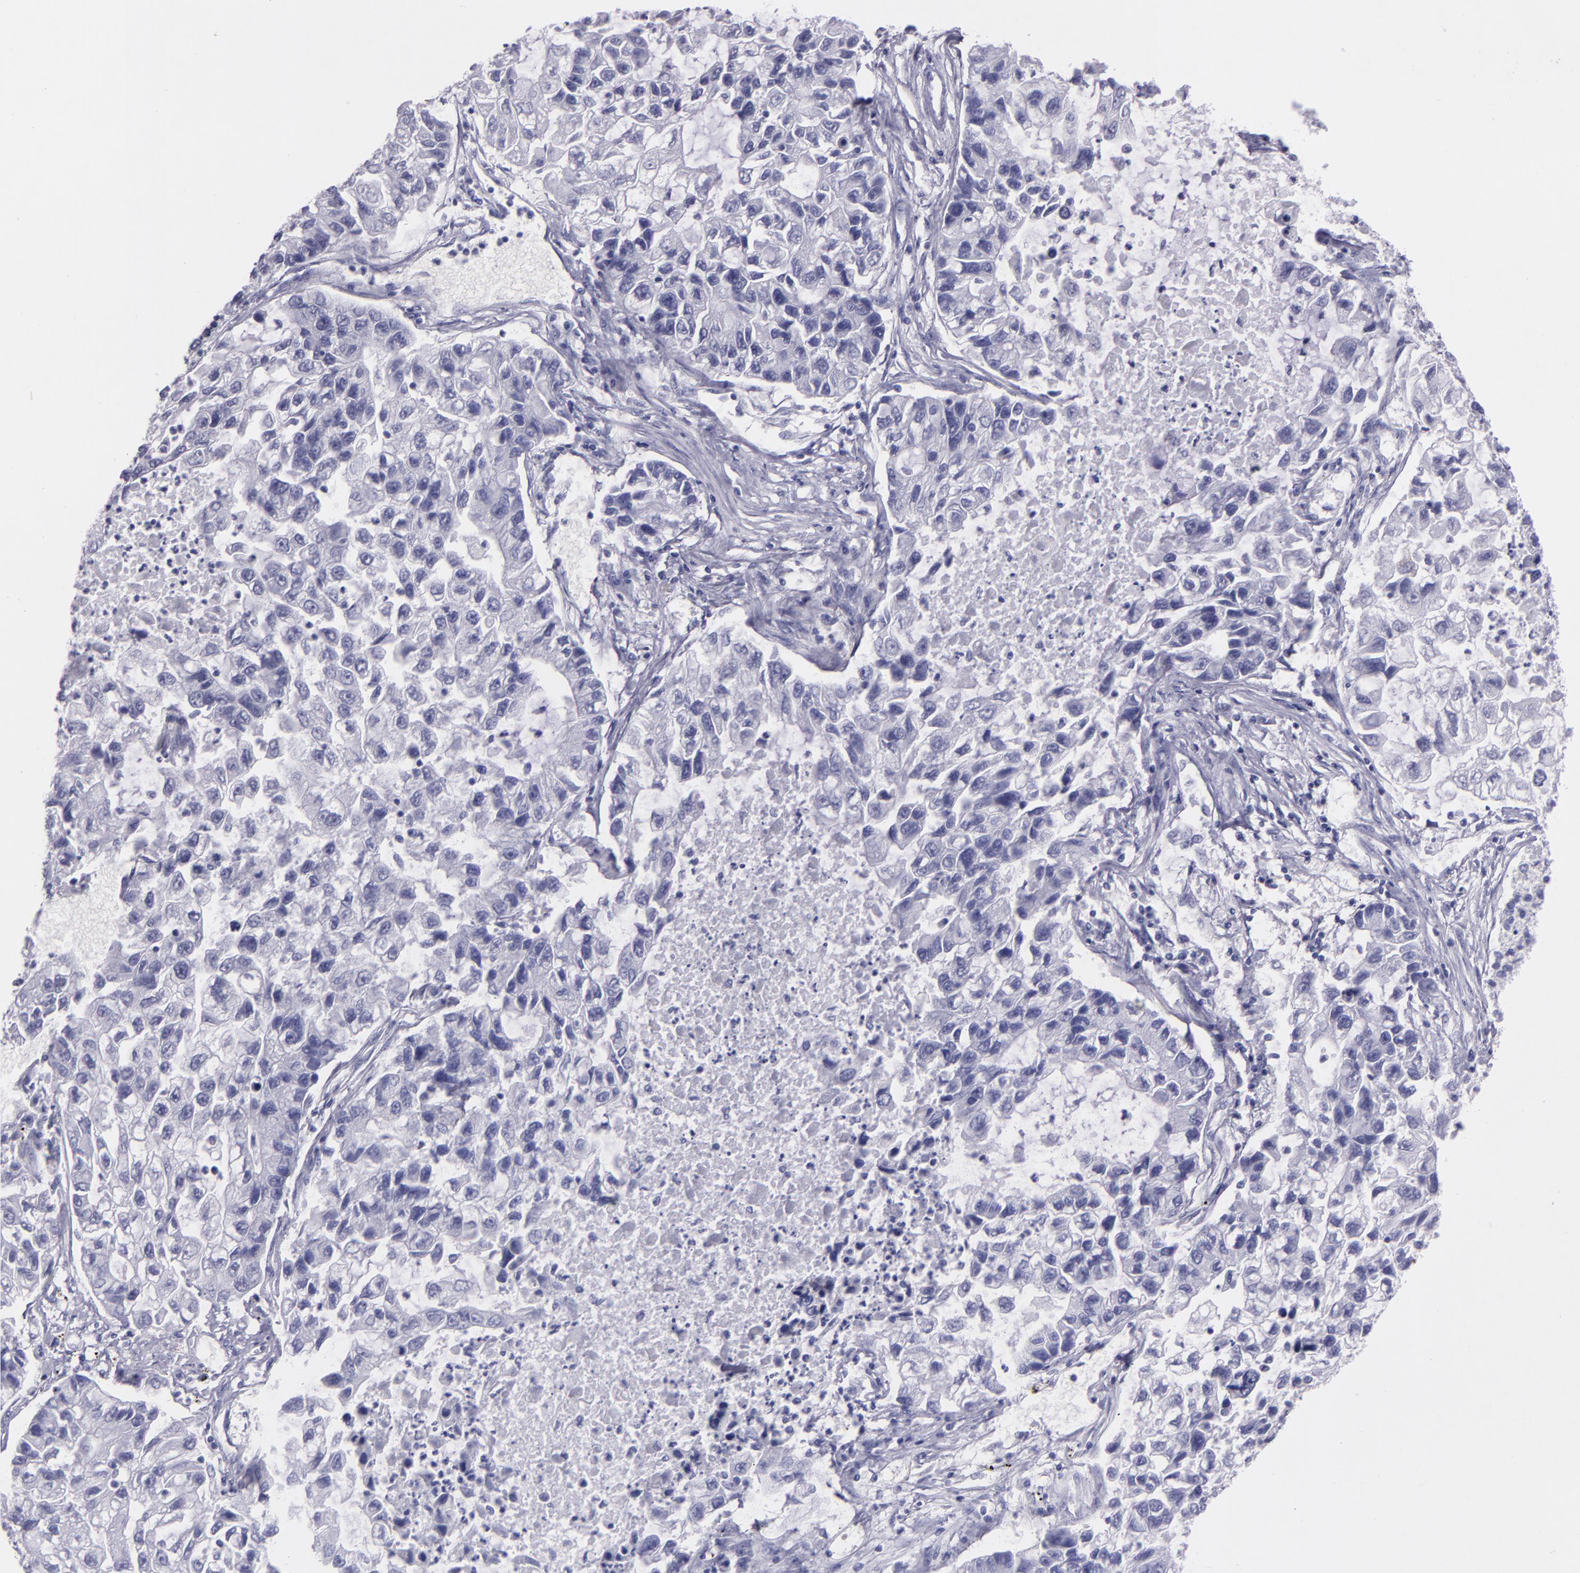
{"staining": {"intensity": "negative", "quantity": "none", "location": "none"}, "tissue": "lung cancer", "cell_type": "Tumor cells", "image_type": "cancer", "snomed": [{"axis": "morphology", "description": "Adenocarcinoma, NOS"}, {"axis": "topography", "description": "Lung"}], "caption": "A photomicrograph of lung cancer stained for a protein displays no brown staining in tumor cells. Brightfield microscopy of immunohistochemistry stained with DAB (3,3'-diaminobenzidine) (brown) and hematoxylin (blue), captured at high magnification.", "gene": "MUC5AC", "patient": {"sex": "female", "age": 51}}